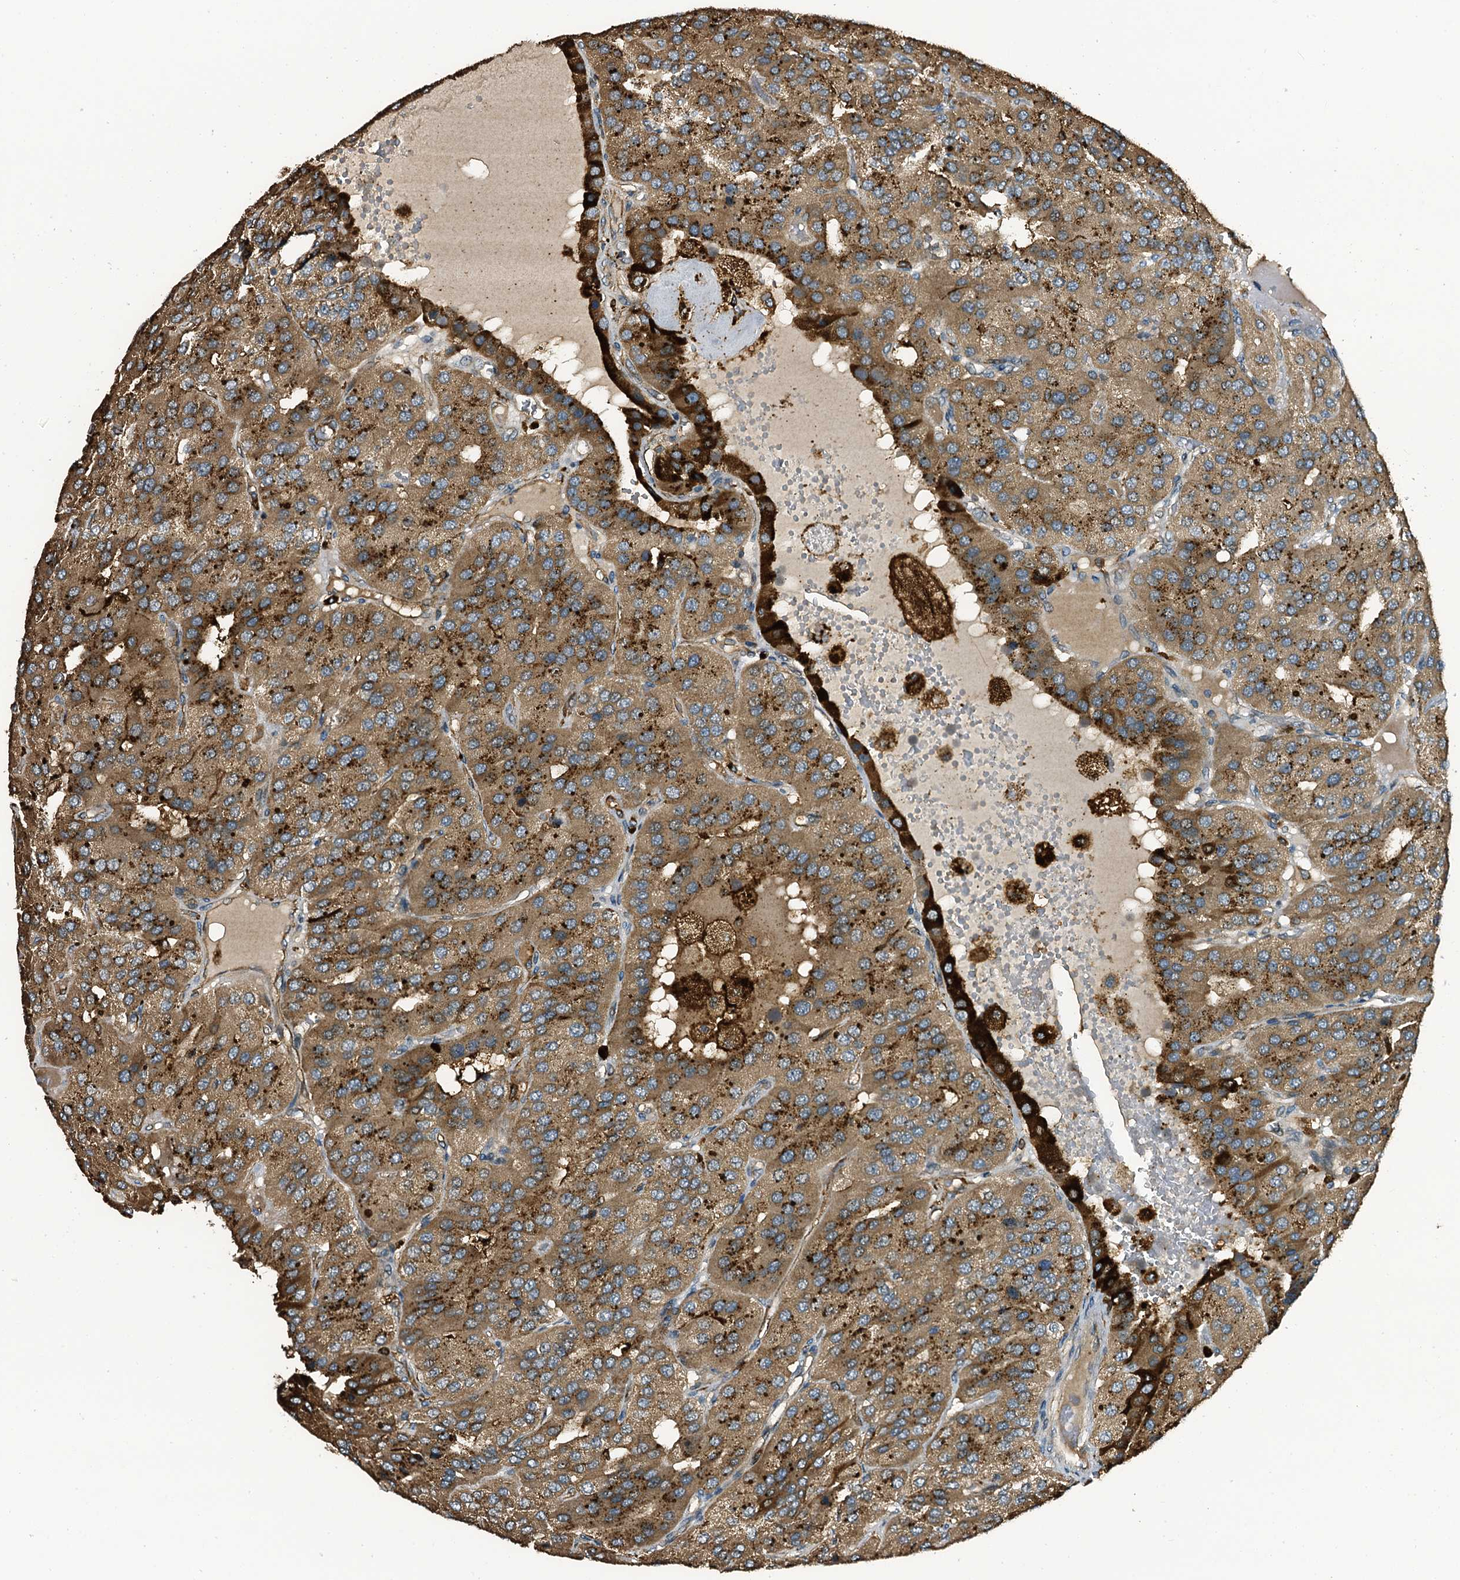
{"staining": {"intensity": "strong", "quantity": "25%-75%", "location": "cytoplasmic/membranous"}, "tissue": "parathyroid gland", "cell_type": "Glandular cells", "image_type": "normal", "snomed": [{"axis": "morphology", "description": "Normal tissue, NOS"}, {"axis": "morphology", "description": "Adenoma, NOS"}, {"axis": "topography", "description": "Parathyroid gland"}], "caption": "DAB immunohistochemical staining of unremarkable human parathyroid gland reveals strong cytoplasmic/membranous protein staining in about 25%-75% of glandular cells. The protein is shown in brown color, while the nuclei are stained blue.", "gene": "TPGS2", "patient": {"sex": "female", "age": 86}}